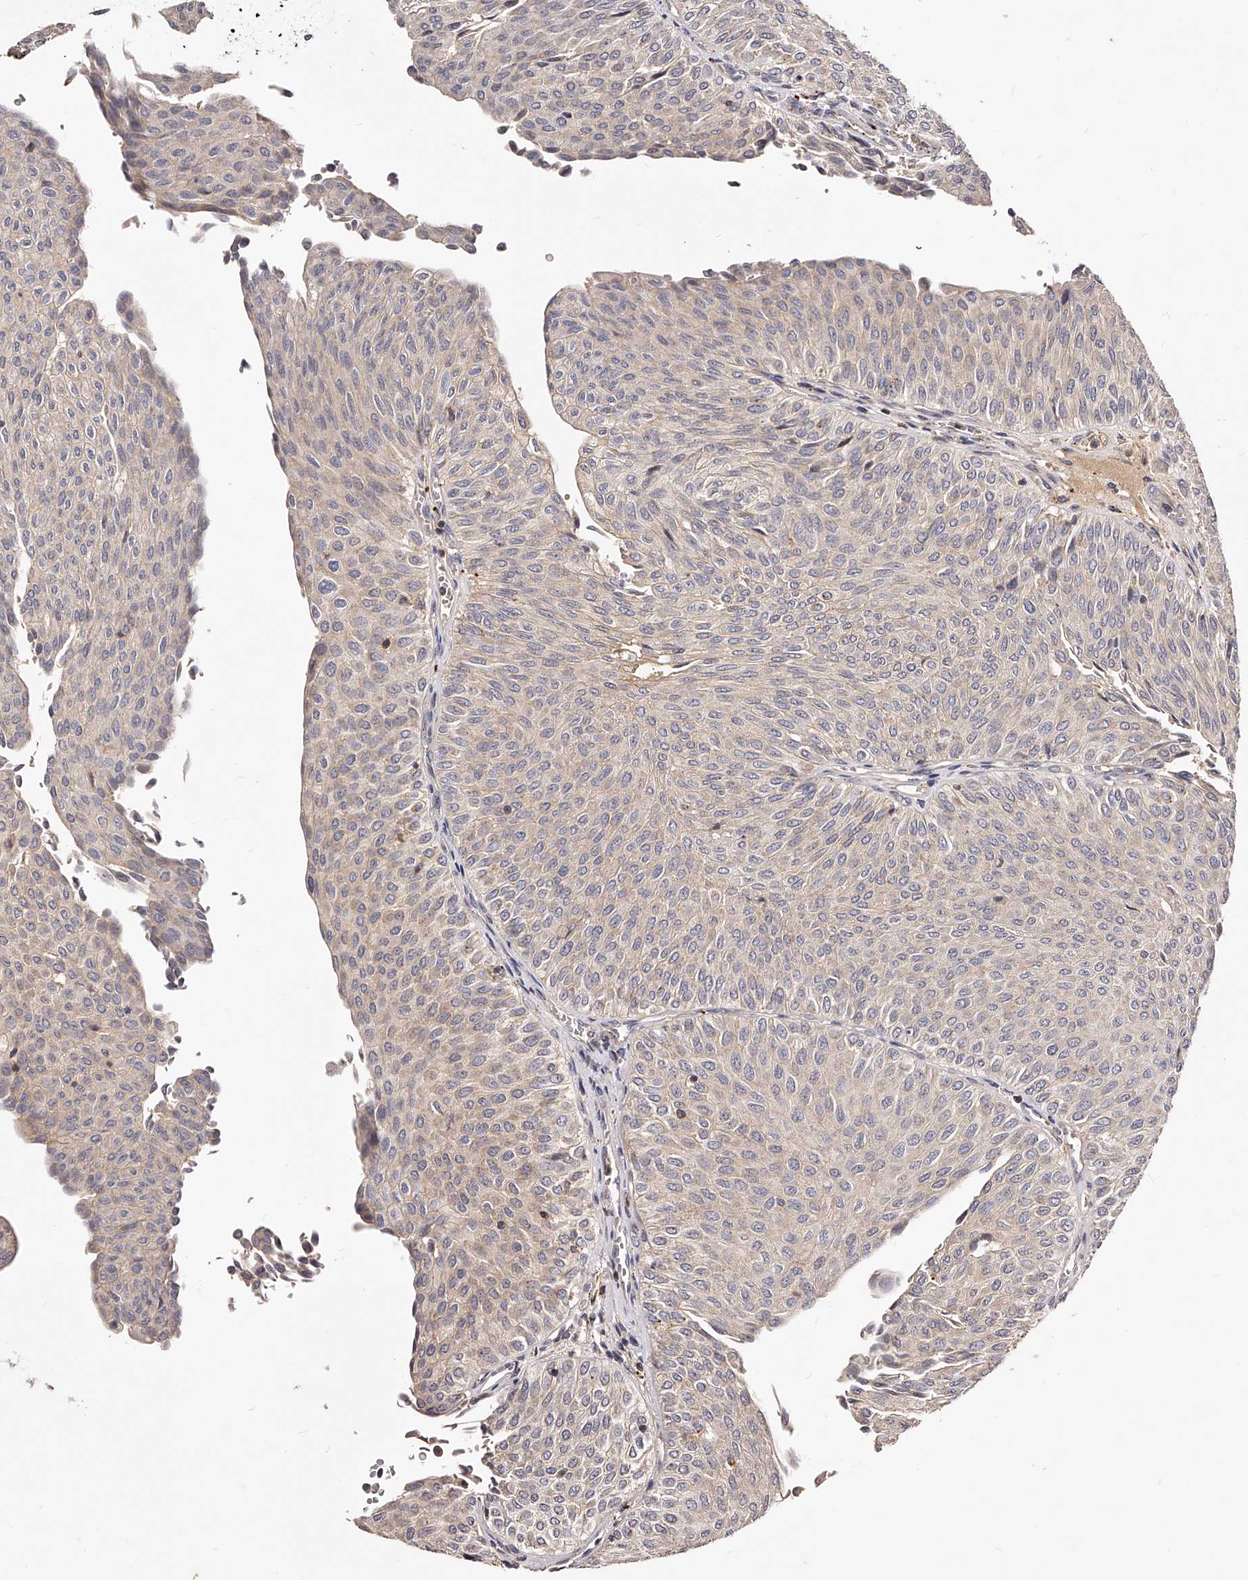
{"staining": {"intensity": "negative", "quantity": "none", "location": "none"}, "tissue": "urothelial cancer", "cell_type": "Tumor cells", "image_type": "cancer", "snomed": [{"axis": "morphology", "description": "Urothelial carcinoma, Low grade"}, {"axis": "topography", "description": "Urinary bladder"}], "caption": "DAB (3,3'-diaminobenzidine) immunohistochemical staining of urothelial carcinoma (low-grade) exhibits no significant expression in tumor cells. The staining was performed using DAB to visualize the protein expression in brown, while the nuclei were stained in blue with hematoxylin (Magnification: 20x).", "gene": "PHACTR1", "patient": {"sex": "male", "age": 78}}